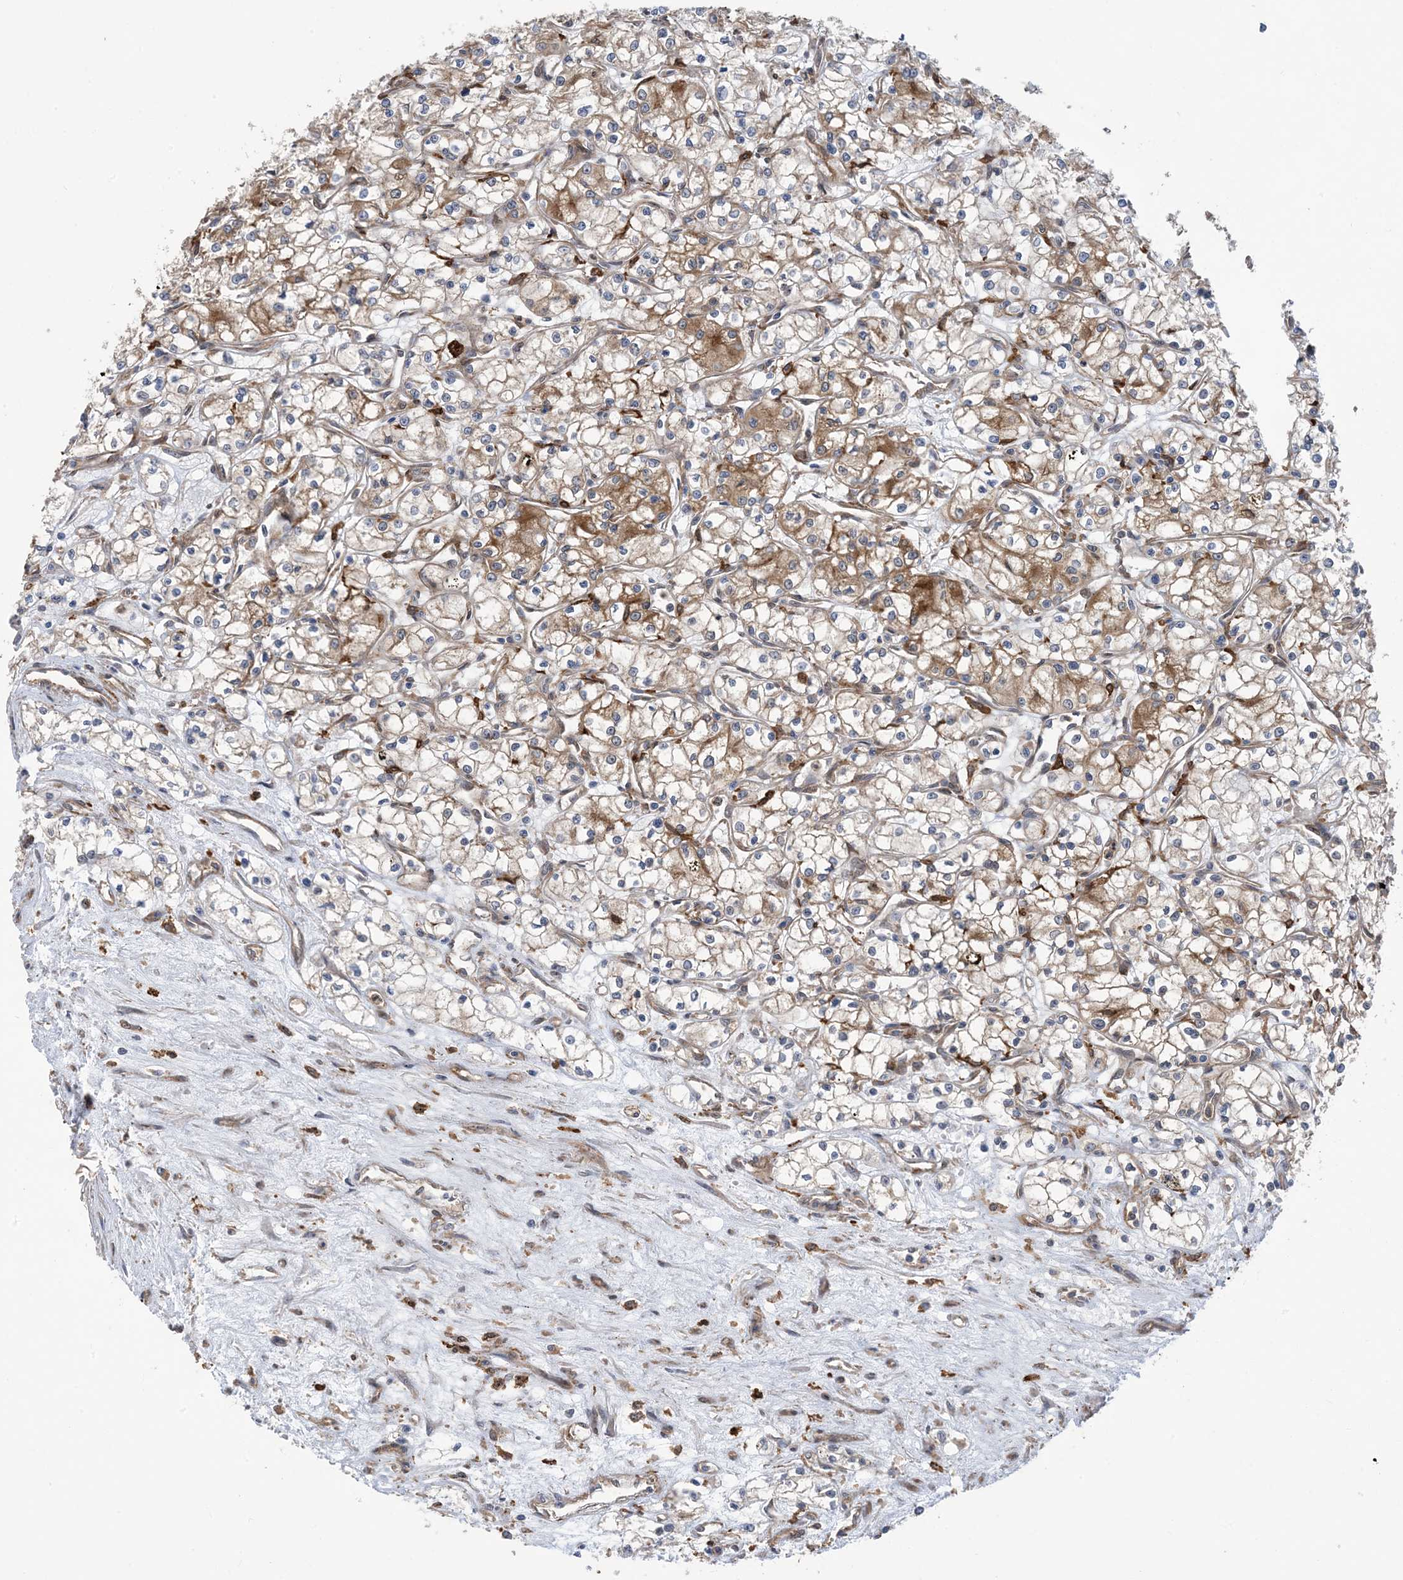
{"staining": {"intensity": "moderate", "quantity": "25%-75%", "location": "cytoplasmic/membranous"}, "tissue": "renal cancer", "cell_type": "Tumor cells", "image_type": "cancer", "snomed": [{"axis": "morphology", "description": "Adenocarcinoma, NOS"}, {"axis": "topography", "description": "Kidney"}], "caption": "Protein staining reveals moderate cytoplasmic/membranous positivity in approximately 25%-75% of tumor cells in renal adenocarcinoma.", "gene": "HS1BP3", "patient": {"sex": "male", "age": 59}}